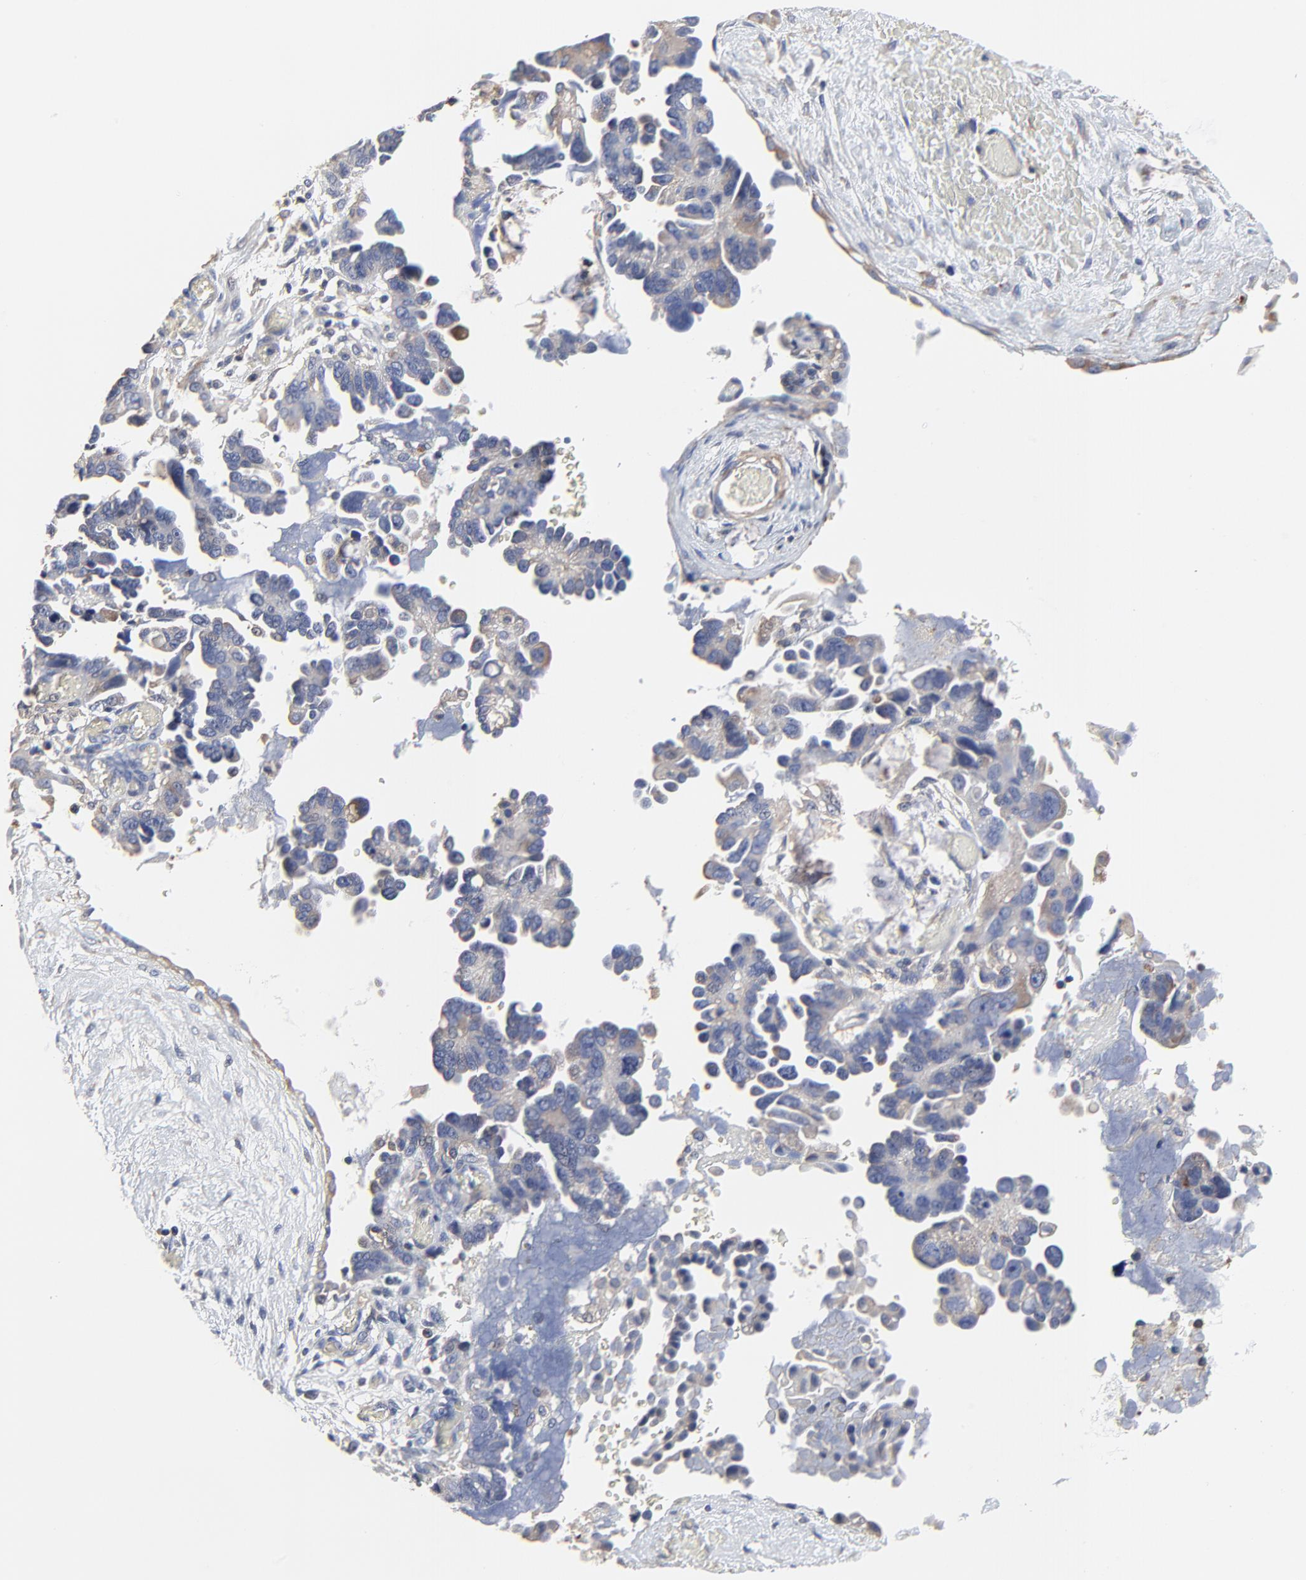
{"staining": {"intensity": "weak", "quantity": ">75%", "location": "cytoplasmic/membranous"}, "tissue": "ovarian cancer", "cell_type": "Tumor cells", "image_type": "cancer", "snomed": [{"axis": "morphology", "description": "Cystadenocarcinoma, serous, NOS"}, {"axis": "topography", "description": "Ovary"}], "caption": "IHC staining of ovarian cancer, which demonstrates low levels of weak cytoplasmic/membranous expression in approximately >75% of tumor cells indicating weak cytoplasmic/membranous protein expression. The staining was performed using DAB (3,3'-diaminobenzidine) (brown) for protein detection and nuclei were counterstained in hematoxylin (blue).", "gene": "NXF3", "patient": {"sex": "female", "age": 63}}